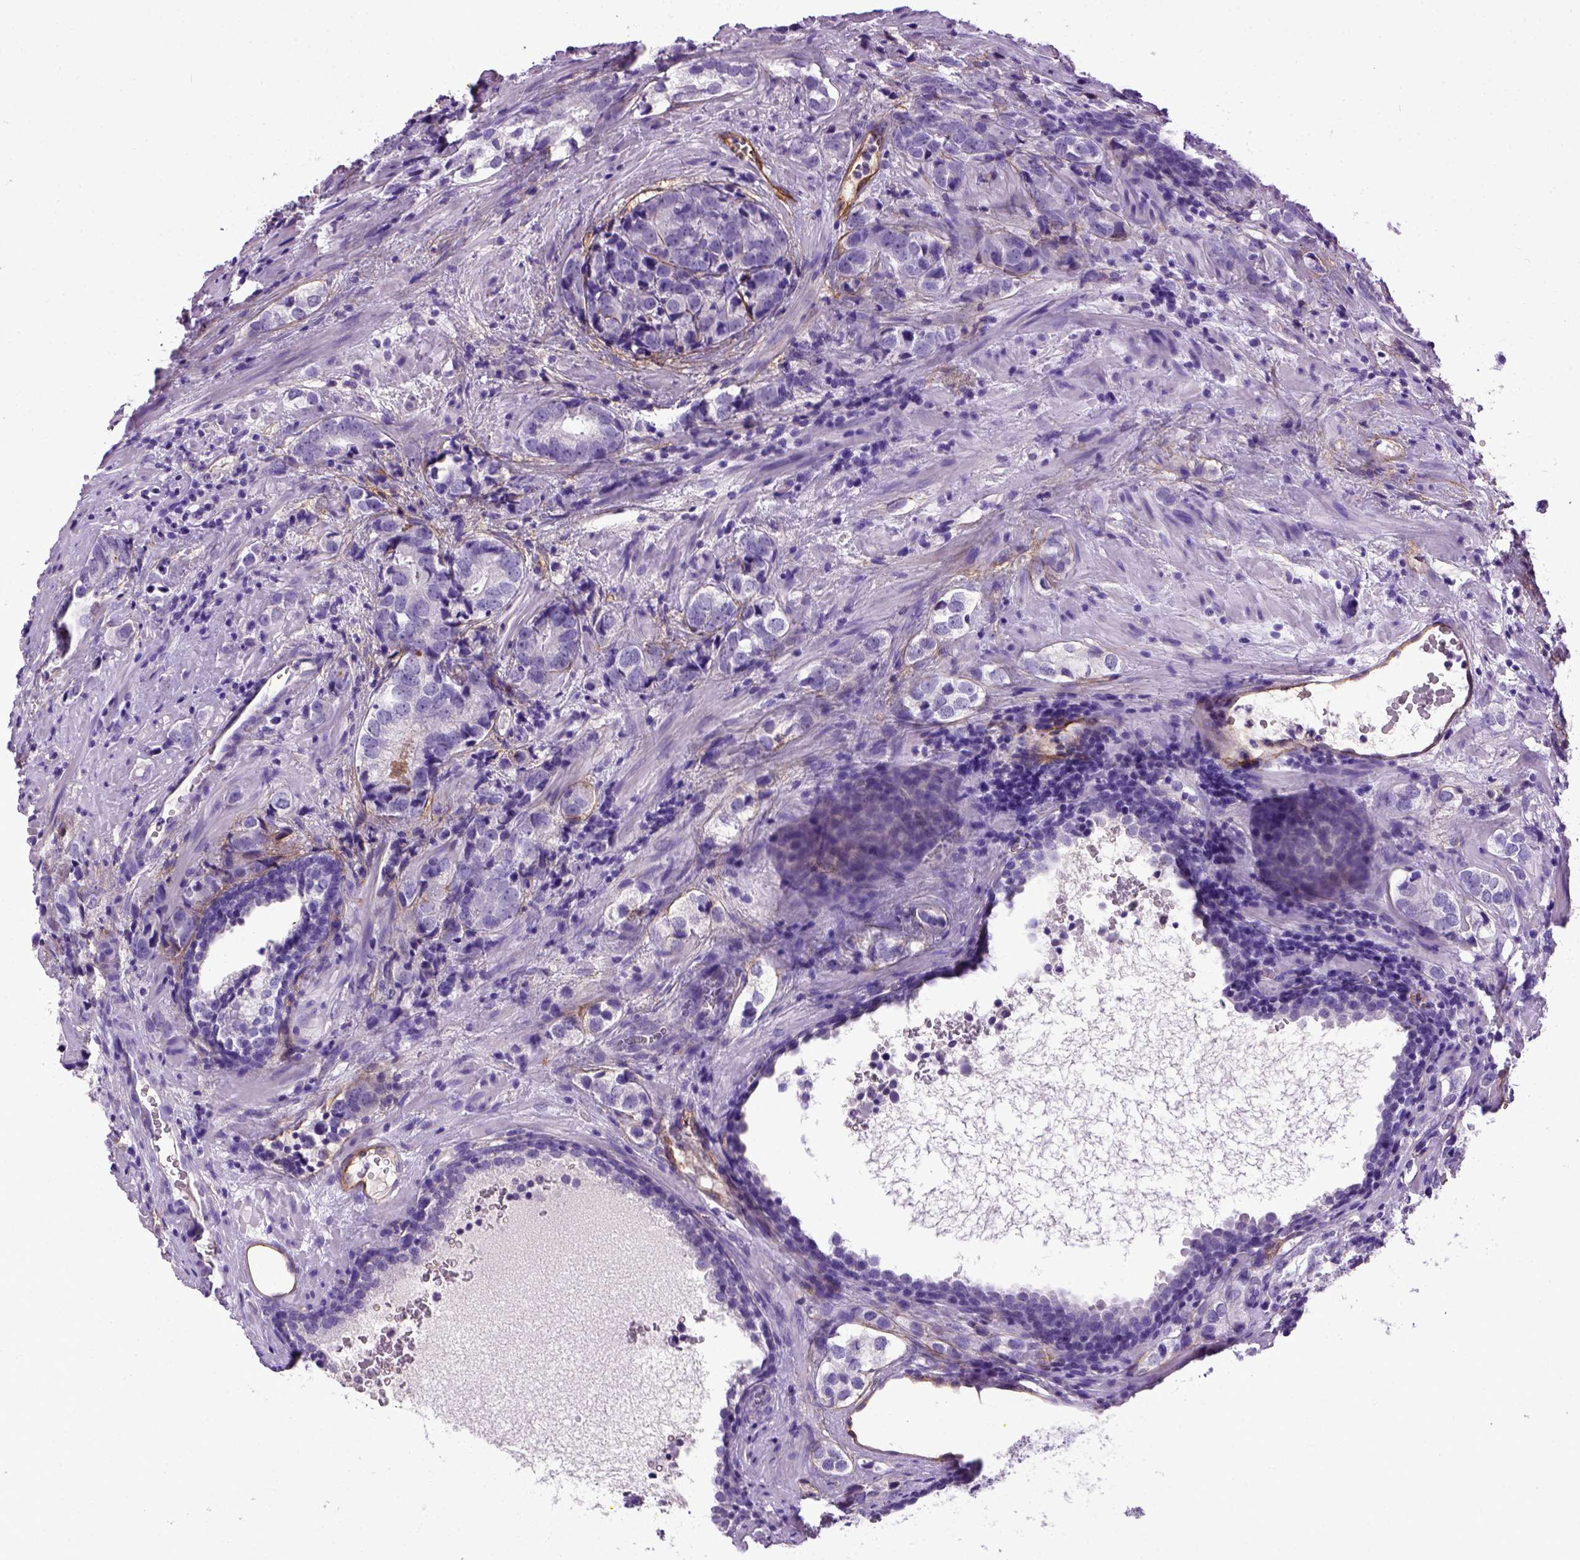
{"staining": {"intensity": "negative", "quantity": "none", "location": "none"}, "tissue": "prostate cancer", "cell_type": "Tumor cells", "image_type": "cancer", "snomed": [{"axis": "morphology", "description": "Adenocarcinoma, NOS"}, {"axis": "topography", "description": "Prostate and seminal vesicle, NOS"}], "caption": "Immunohistochemical staining of adenocarcinoma (prostate) demonstrates no significant expression in tumor cells.", "gene": "ENG", "patient": {"sex": "male", "age": 63}}